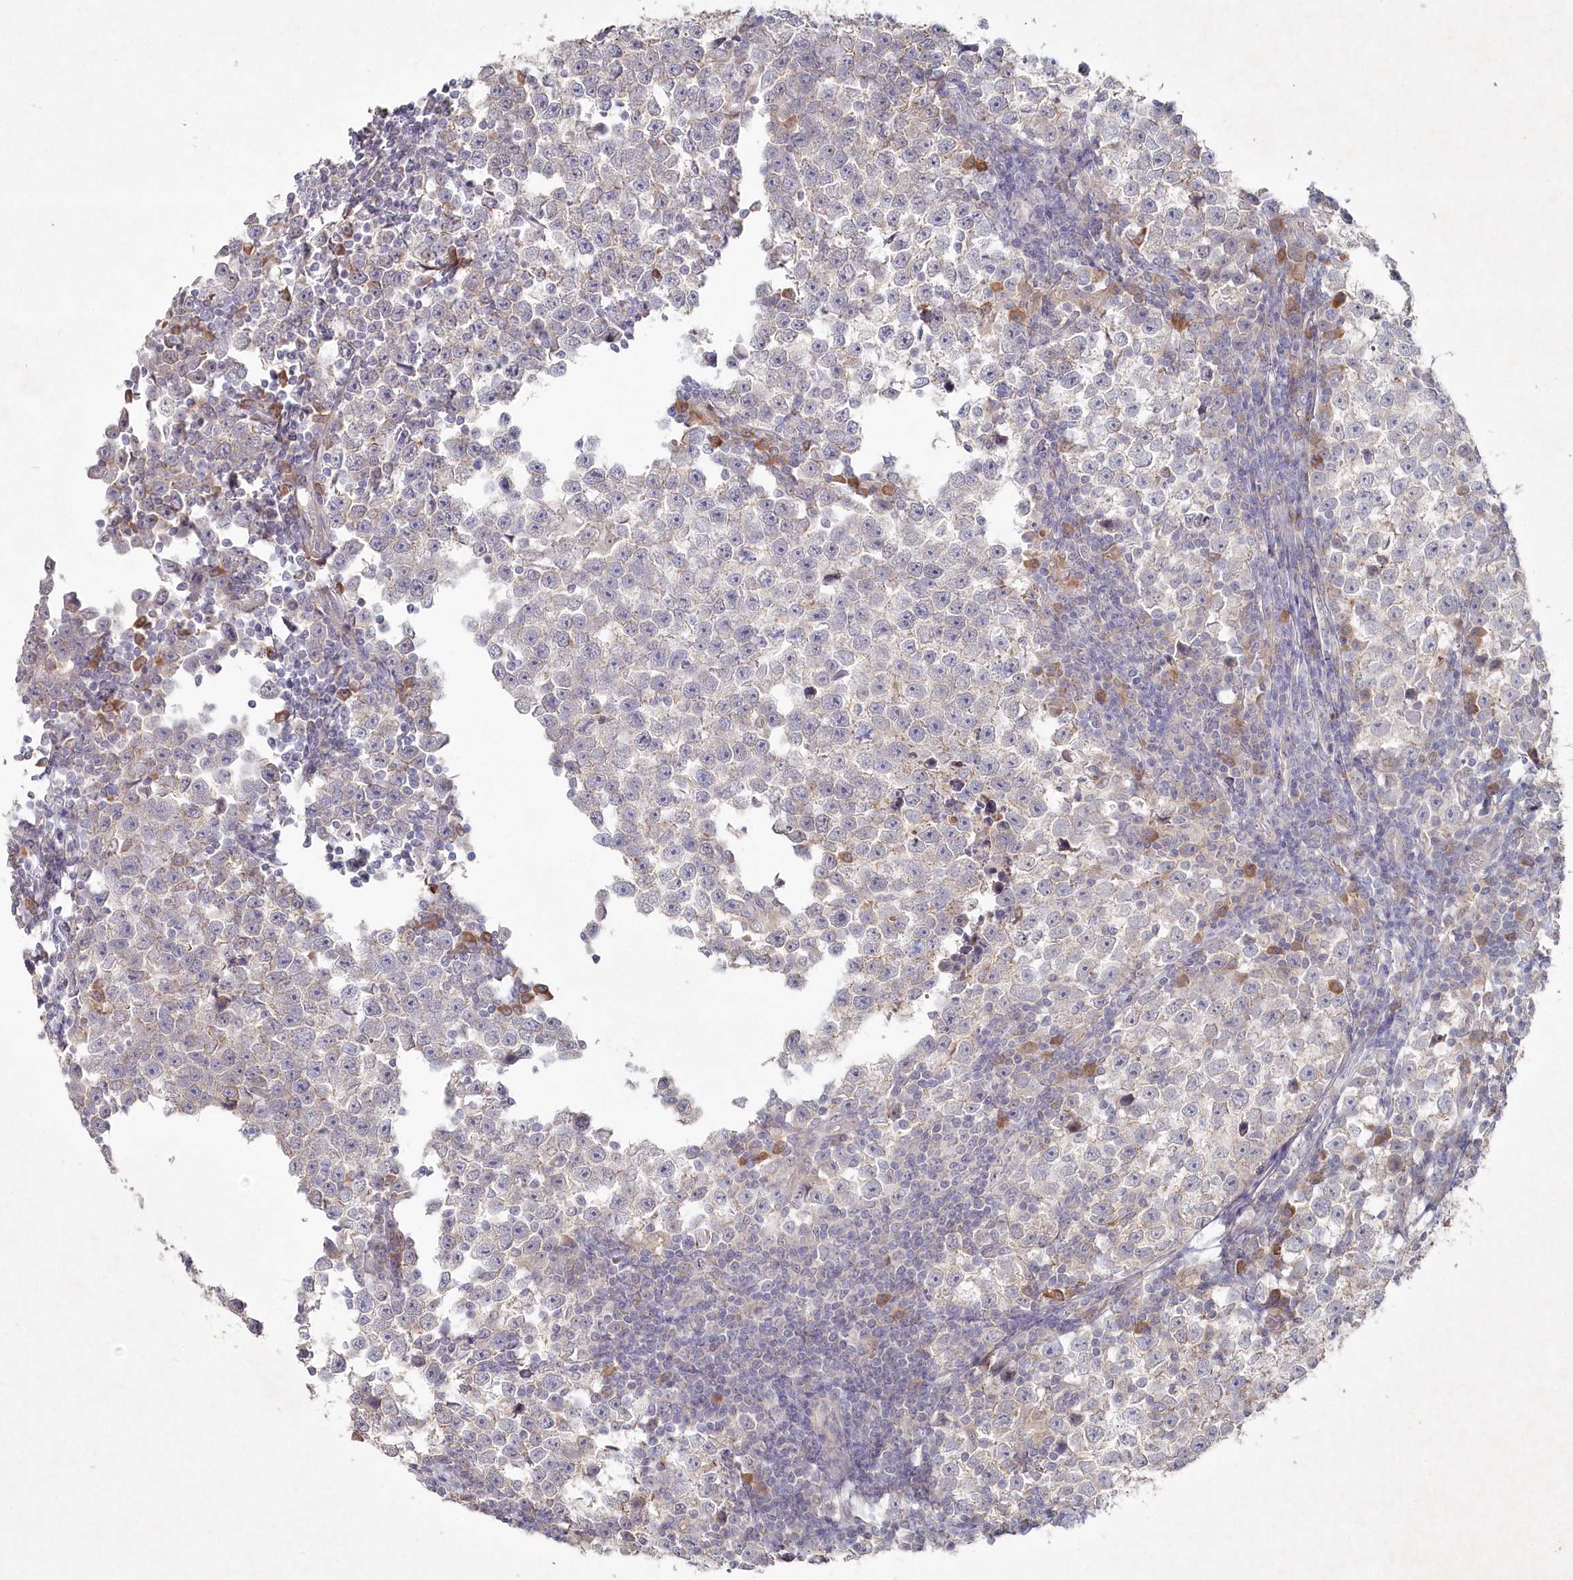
{"staining": {"intensity": "negative", "quantity": "none", "location": "none"}, "tissue": "testis cancer", "cell_type": "Tumor cells", "image_type": "cancer", "snomed": [{"axis": "morphology", "description": "Normal tissue, NOS"}, {"axis": "morphology", "description": "Seminoma, NOS"}, {"axis": "topography", "description": "Testis"}], "caption": "Human seminoma (testis) stained for a protein using immunohistochemistry (IHC) shows no expression in tumor cells.", "gene": "TGFBRAP1", "patient": {"sex": "male", "age": 43}}